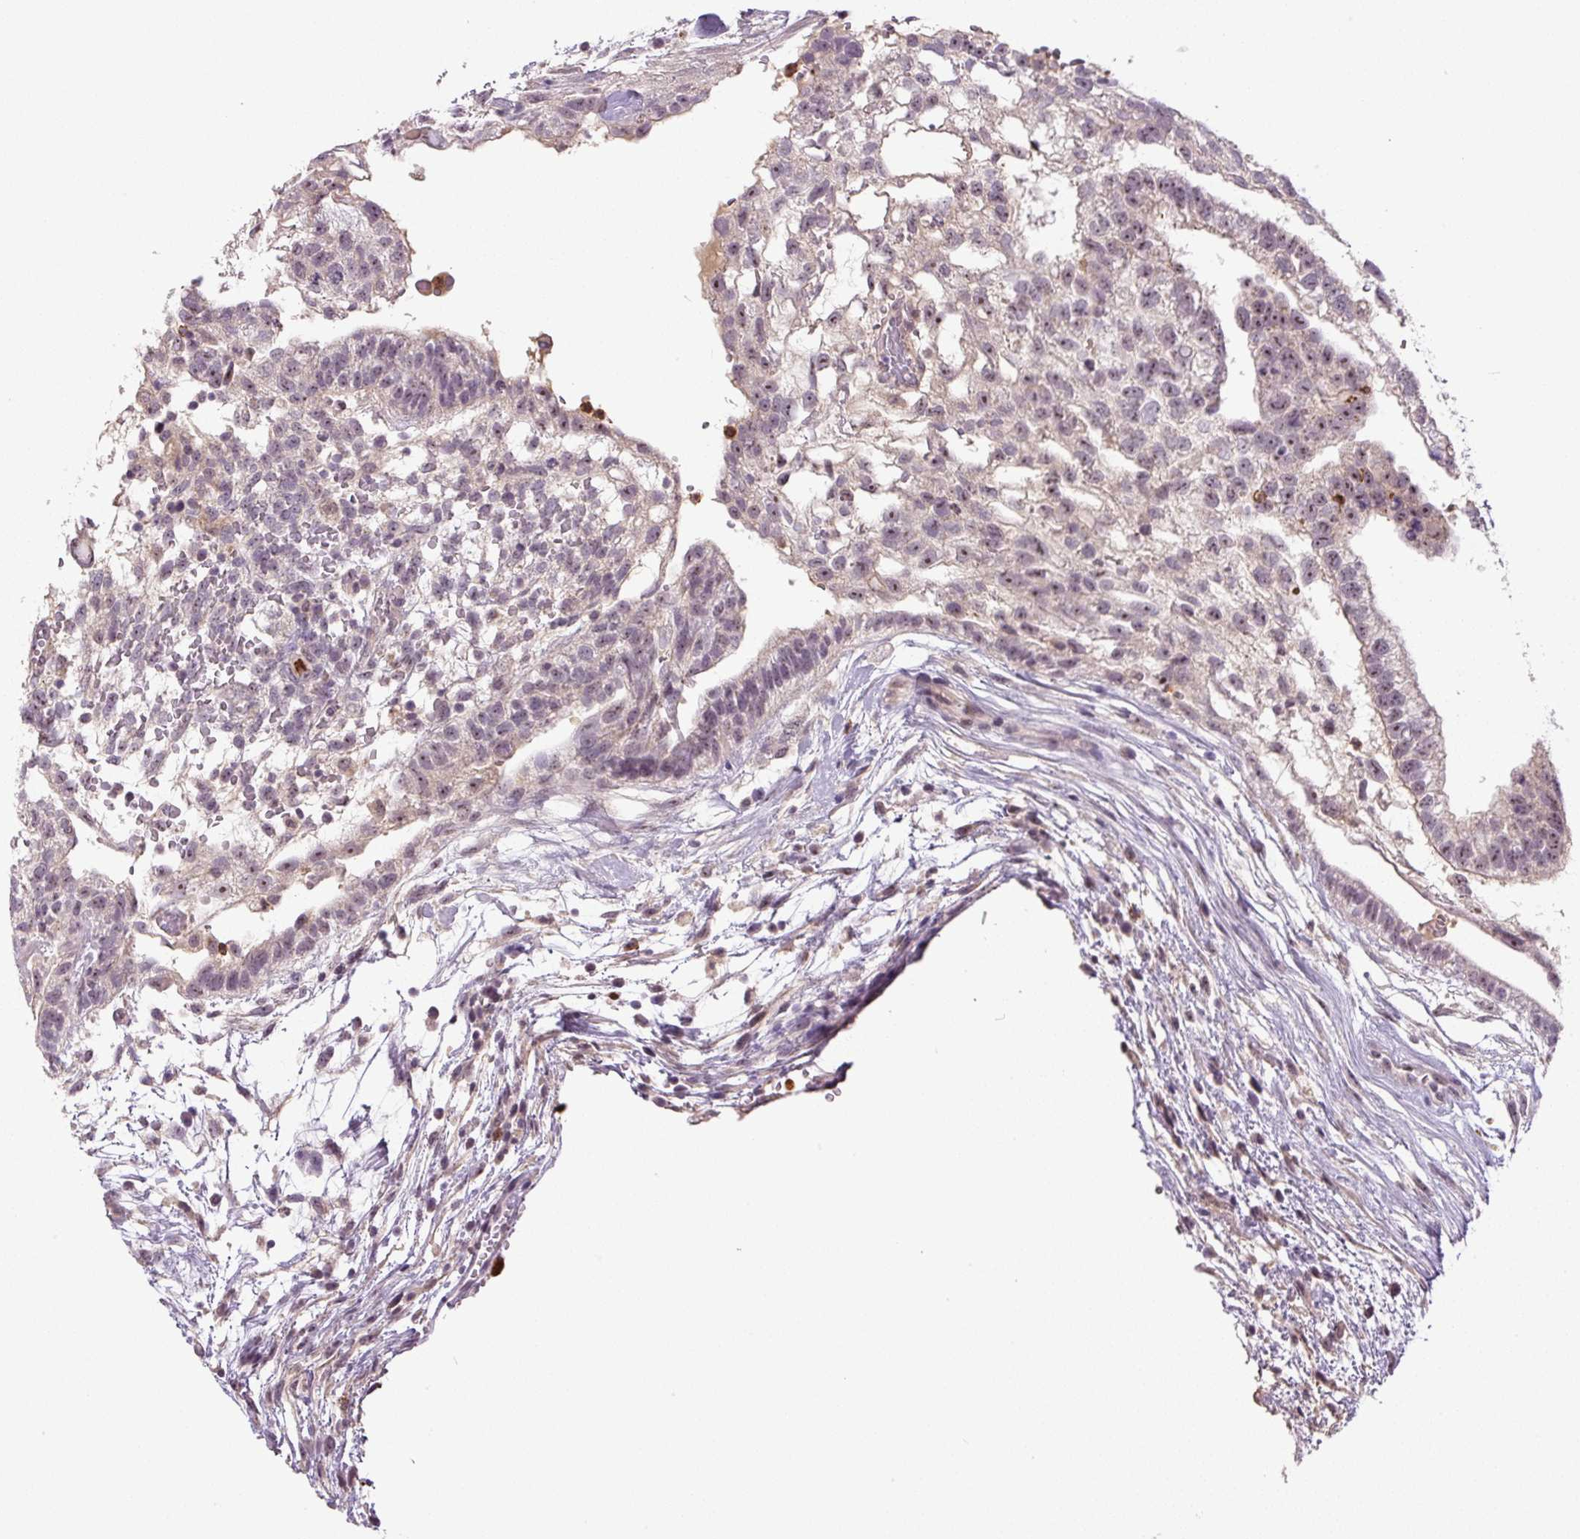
{"staining": {"intensity": "weak", "quantity": "25%-75%", "location": "nuclear"}, "tissue": "testis cancer", "cell_type": "Tumor cells", "image_type": "cancer", "snomed": [{"axis": "morphology", "description": "Carcinoma, Embryonal, NOS"}, {"axis": "topography", "description": "Testis"}], "caption": "IHC (DAB) staining of human testis embryonal carcinoma exhibits weak nuclear protein staining in about 25%-75% of tumor cells.", "gene": "SGF29", "patient": {"sex": "male", "age": 32}}